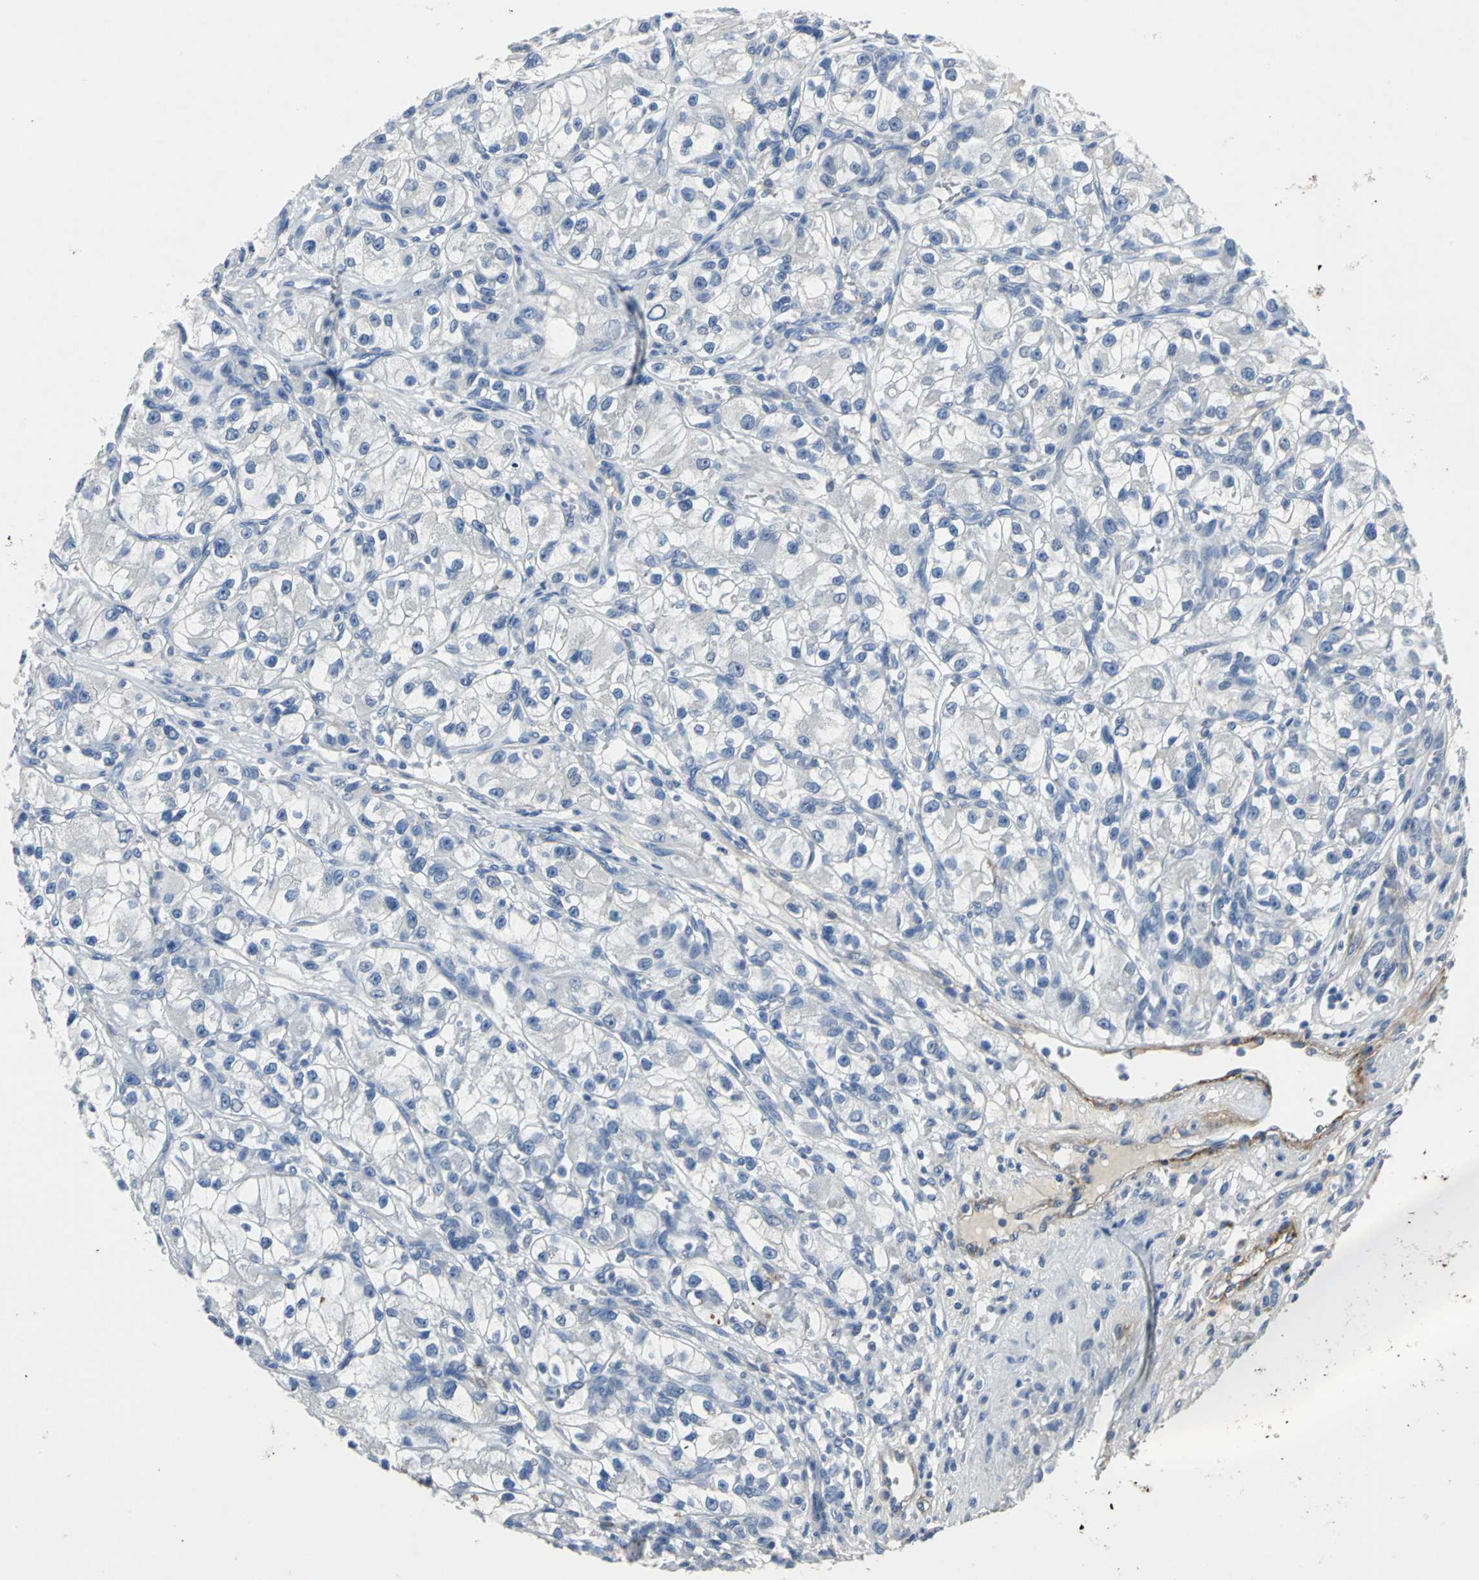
{"staining": {"intensity": "negative", "quantity": "none", "location": "none"}, "tissue": "renal cancer", "cell_type": "Tumor cells", "image_type": "cancer", "snomed": [{"axis": "morphology", "description": "Adenocarcinoma, NOS"}, {"axis": "topography", "description": "Kidney"}], "caption": "This is an IHC micrograph of human adenocarcinoma (renal). There is no staining in tumor cells.", "gene": "EFNB3", "patient": {"sex": "female", "age": 57}}